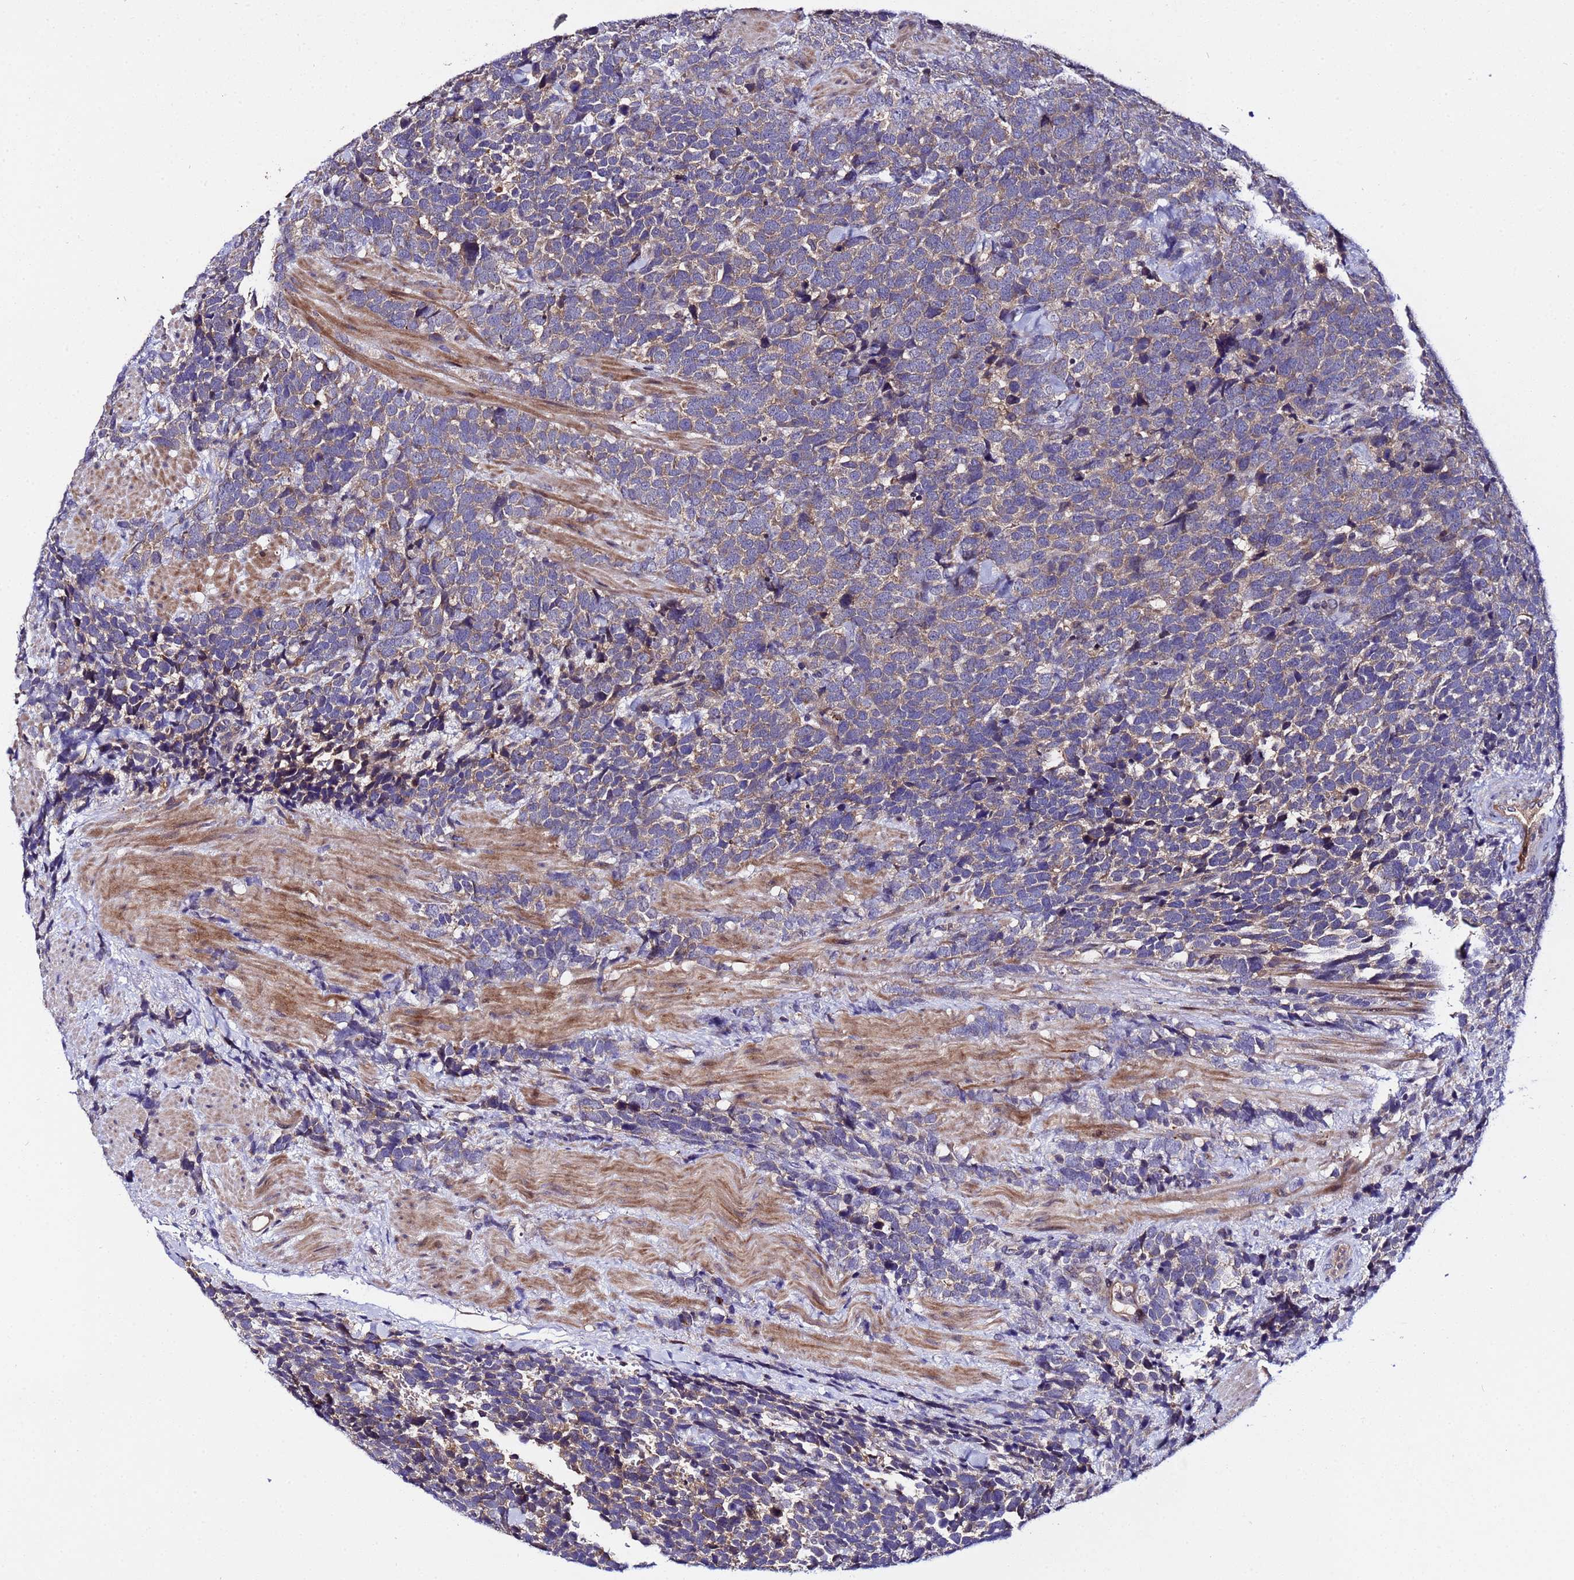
{"staining": {"intensity": "weak", "quantity": ">75%", "location": "cytoplasmic/membranous"}, "tissue": "urothelial cancer", "cell_type": "Tumor cells", "image_type": "cancer", "snomed": [{"axis": "morphology", "description": "Urothelial carcinoma, High grade"}, {"axis": "topography", "description": "Urinary bladder"}], "caption": "This is an image of immunohistochemistry staining of high-grade urothelial carcinoma, which shows weak positivity in the cytoplasmic/membranous of tumor cells.", "gene": "PLXDC2", "patient": {"sex": "female", "age": 82}}